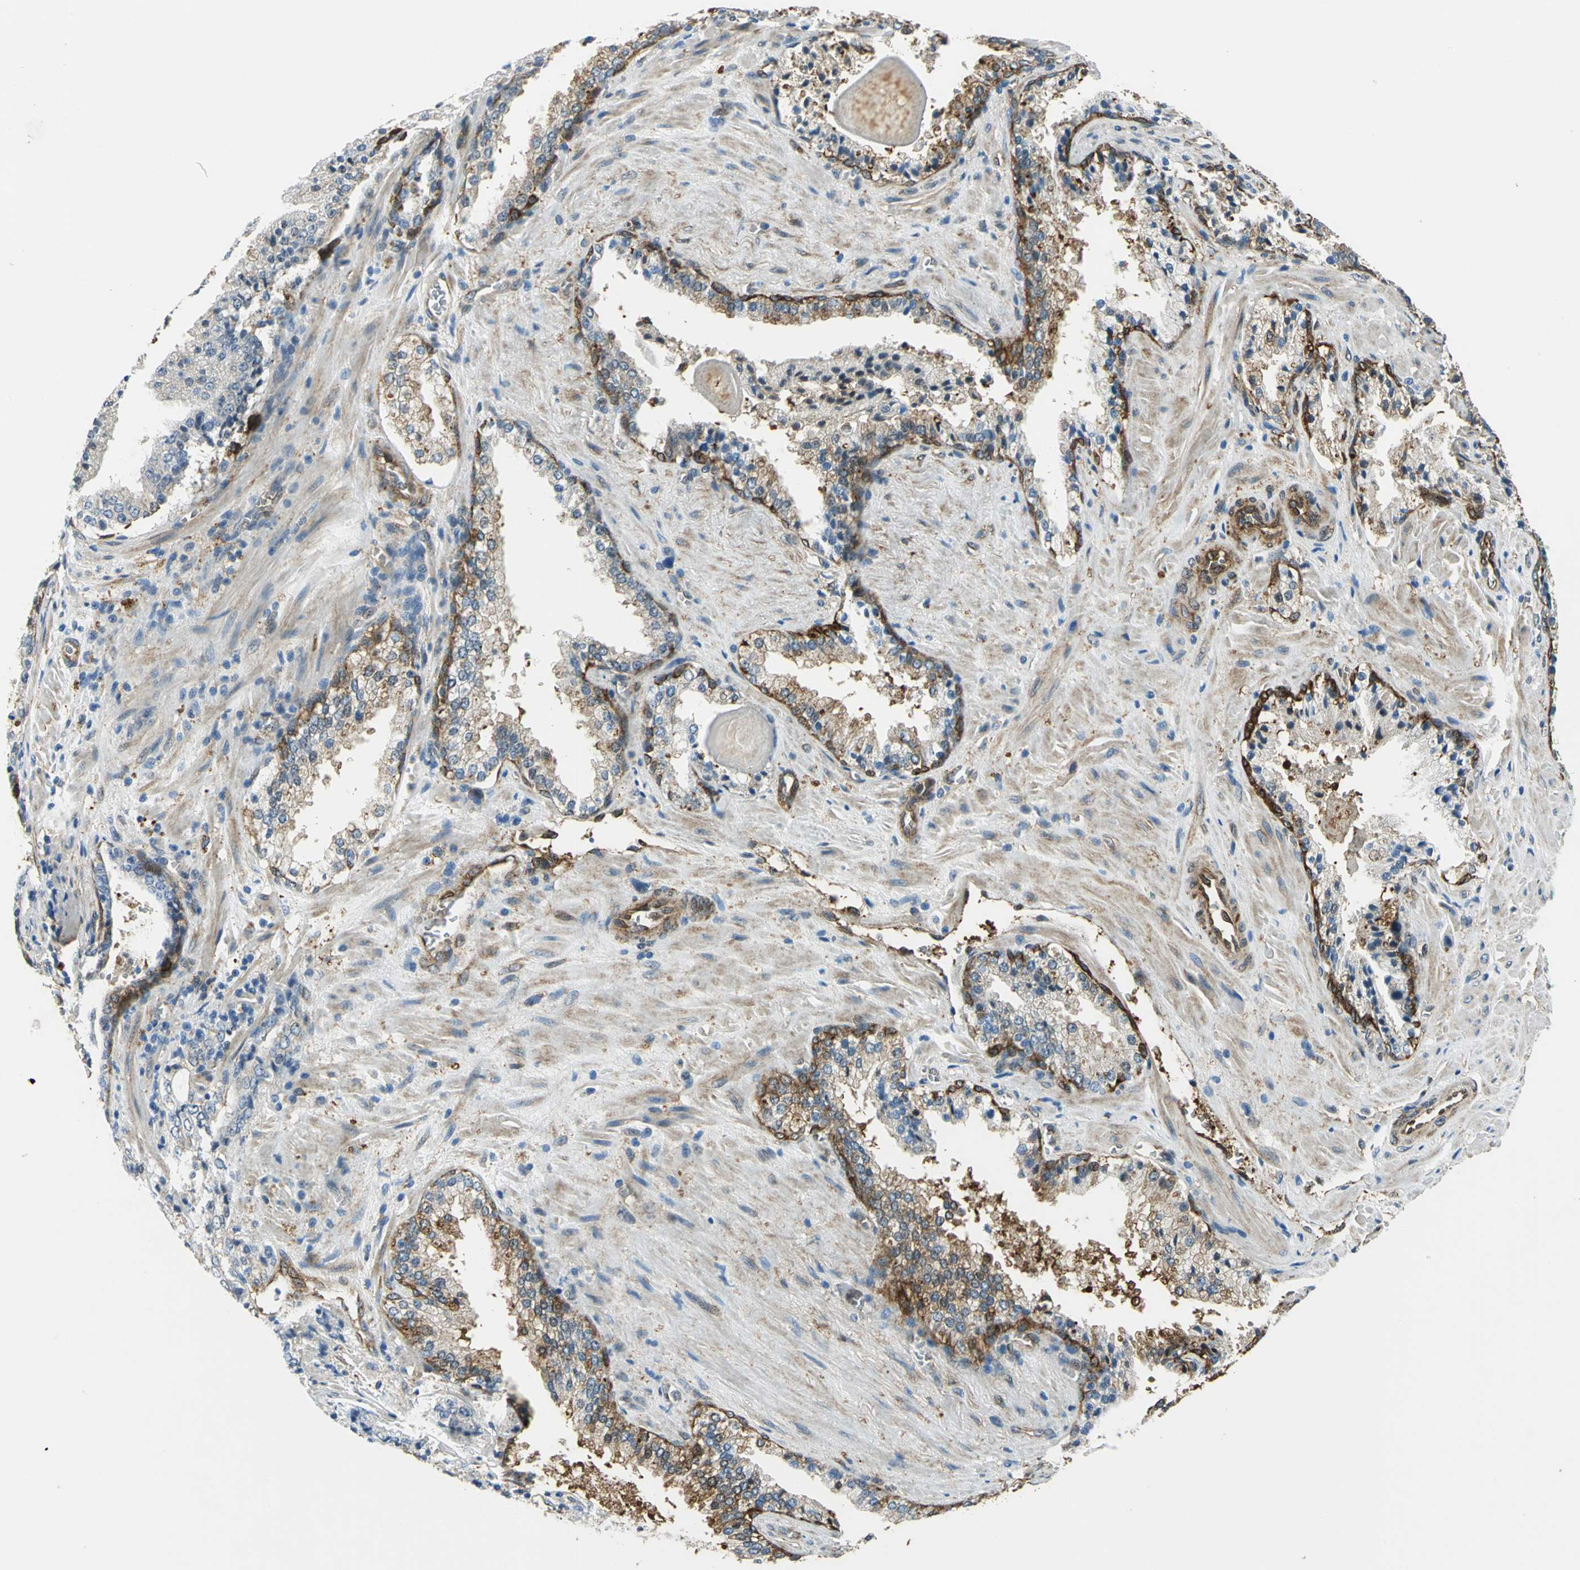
{"staining": {"intensity": "moderate", "quantity": ">75%", "location": "cytoplasmic/membranous"}, "tissue": "prostate cancer", "cell_type": "Tumor cells", "image_type": "cancer", "snomed": [{"axis": "morphology", "description": "Adenocarcinoma, High grade"}, {"axis": "topography", "description": "Prostate"}], "caption": "The immunohistochemical stain highlights moderate cytoplasmic/membranous staining in tumor cells of adenocarcinoma (high-grade) (prostate) tissue.", "gene": "HSPB1", "patient": {"sex": "male", "age": 58}}